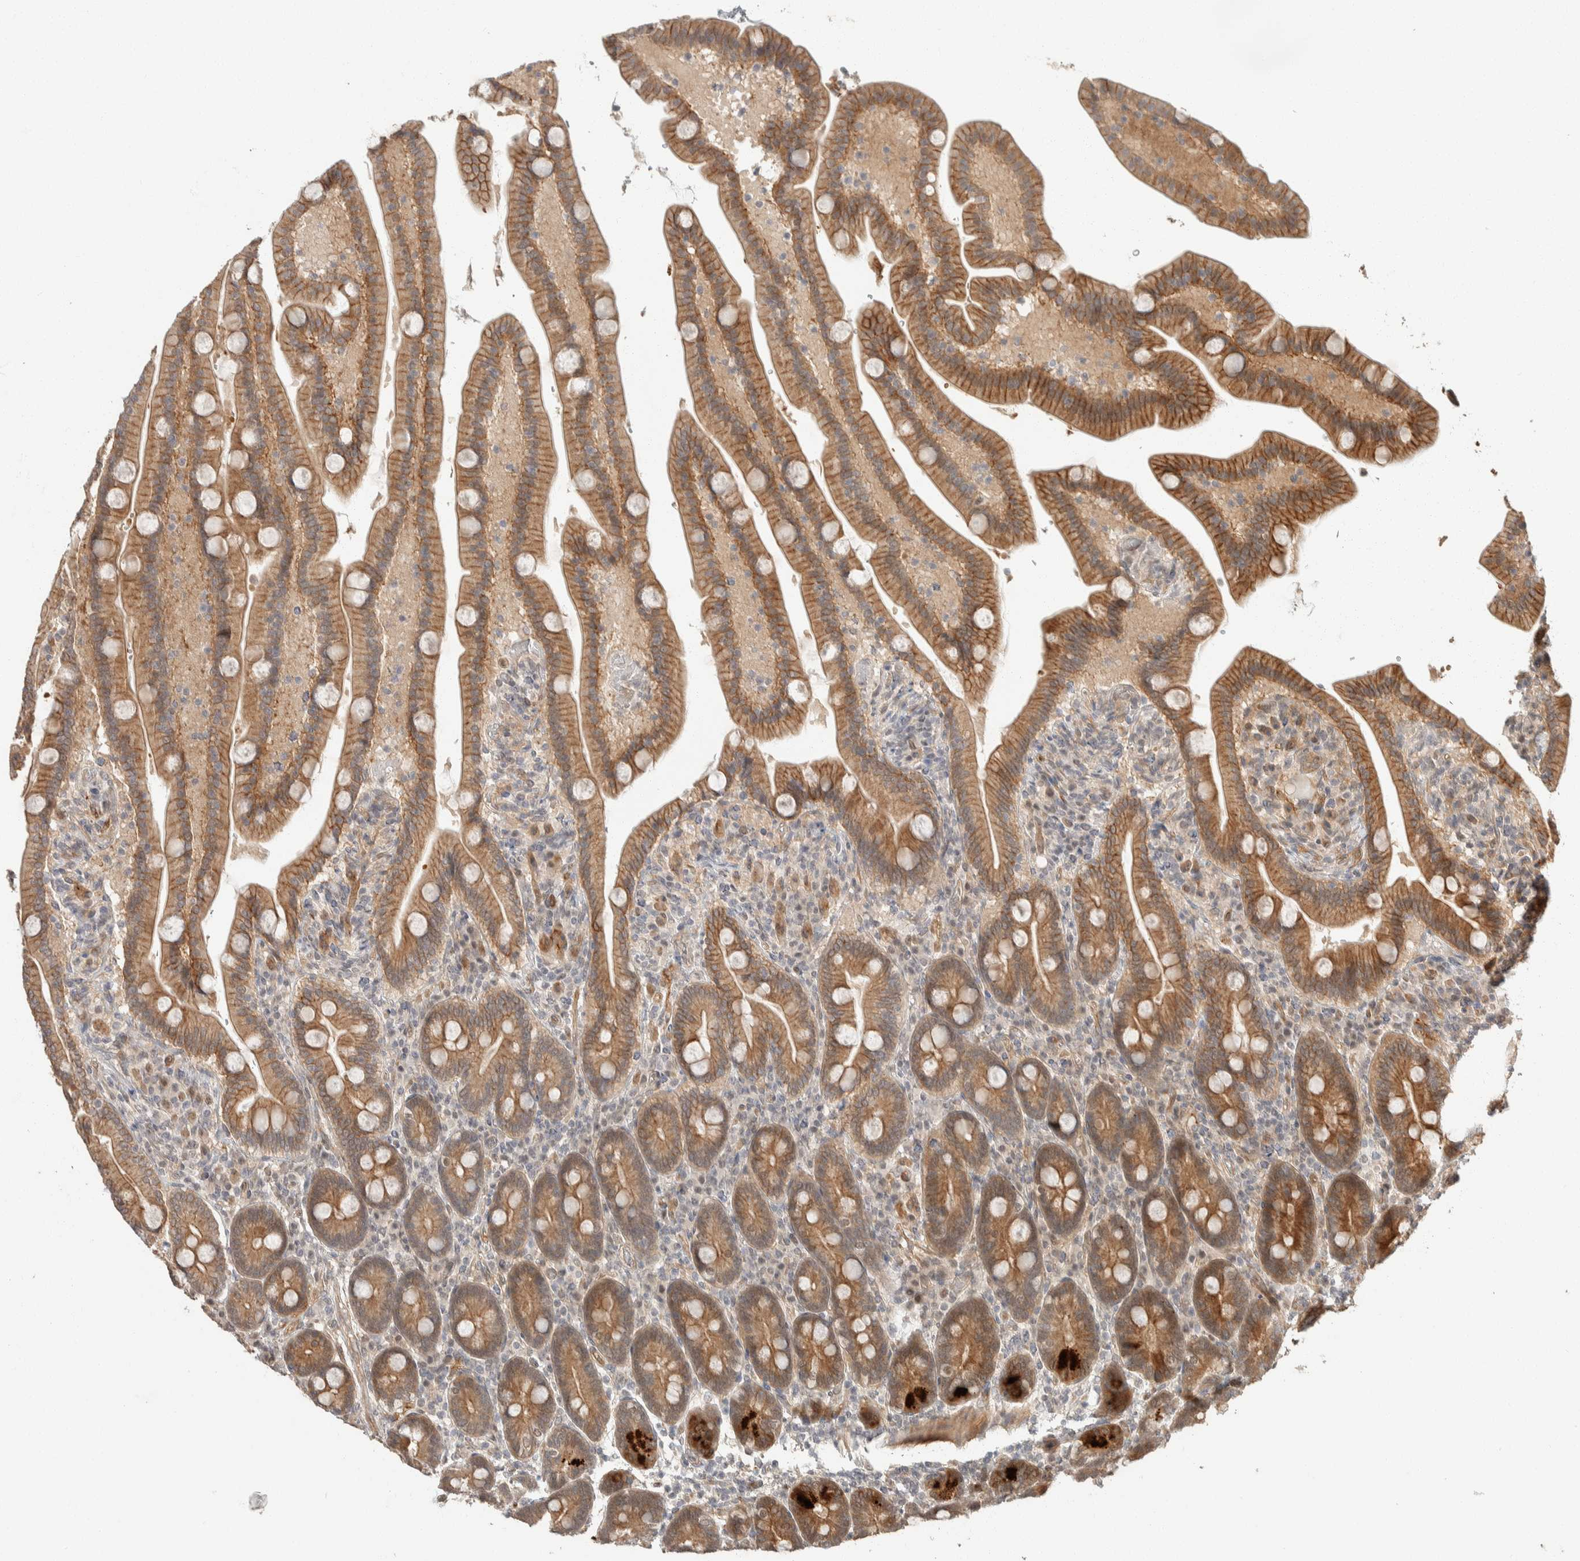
{"staining": {"intensity": "moderate", "quantity": ">75%", "location": "cytoplasmic/membranous"}, "tissue": "duodenum", "cell_type": "Glandular cells", "image_type": "normal", "snomed": [{"axis": "morphology", "description": "Normal tissue, NOS"}, {"axis": "topography", "description": "Duodenum"}], "caption": "Immunohistochemistry (DAB) staining of benign human duodenum shows moderate cytoplasmic/membranous protein expression in about >75% of glandular cells.", "gene": "ZBTB2", "patient": {"sex": "male", "age": 54}}